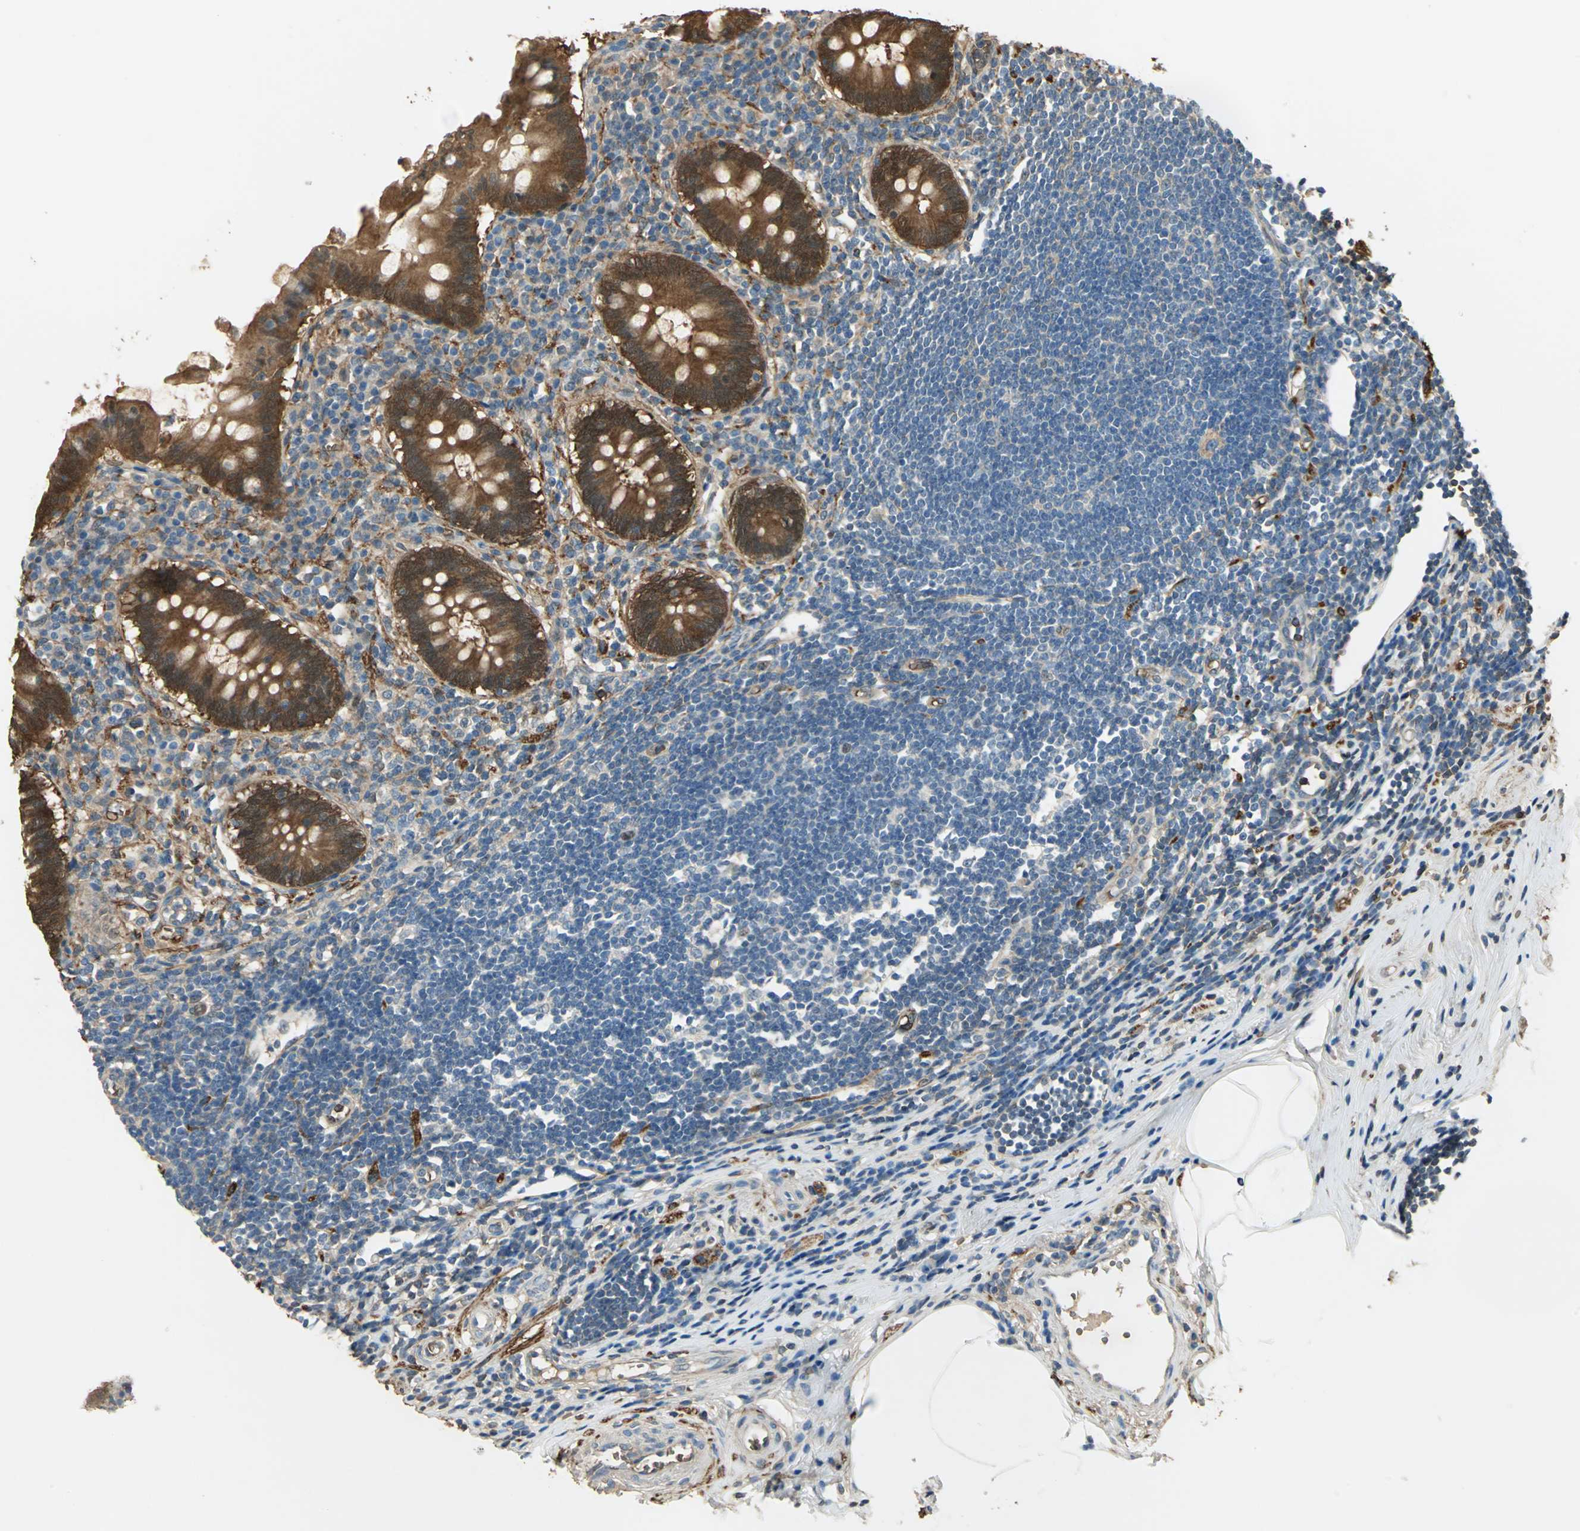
{"staining": {"intensity": "strong", "quantity": ">75%", "location": "cytoplasmic/membranous,nuclear"}, "tissue": "appendix", "cell_type": "Glandular cells", "image_type": "normal", "snomed": [{"axis": "morphology", "description": "Normal tissue, NOS"}, {"axis": "topography", "description": "Appendix"}], "caption": "Unremarkable appendix was stained to show a protein in brown. There is high levels of strong cytoplasmic/membranous,nuclear positivity in approximately >75% of glandular cells.", "gene": "DDAH1", "patient": {"sex": "female", "age": 50}}